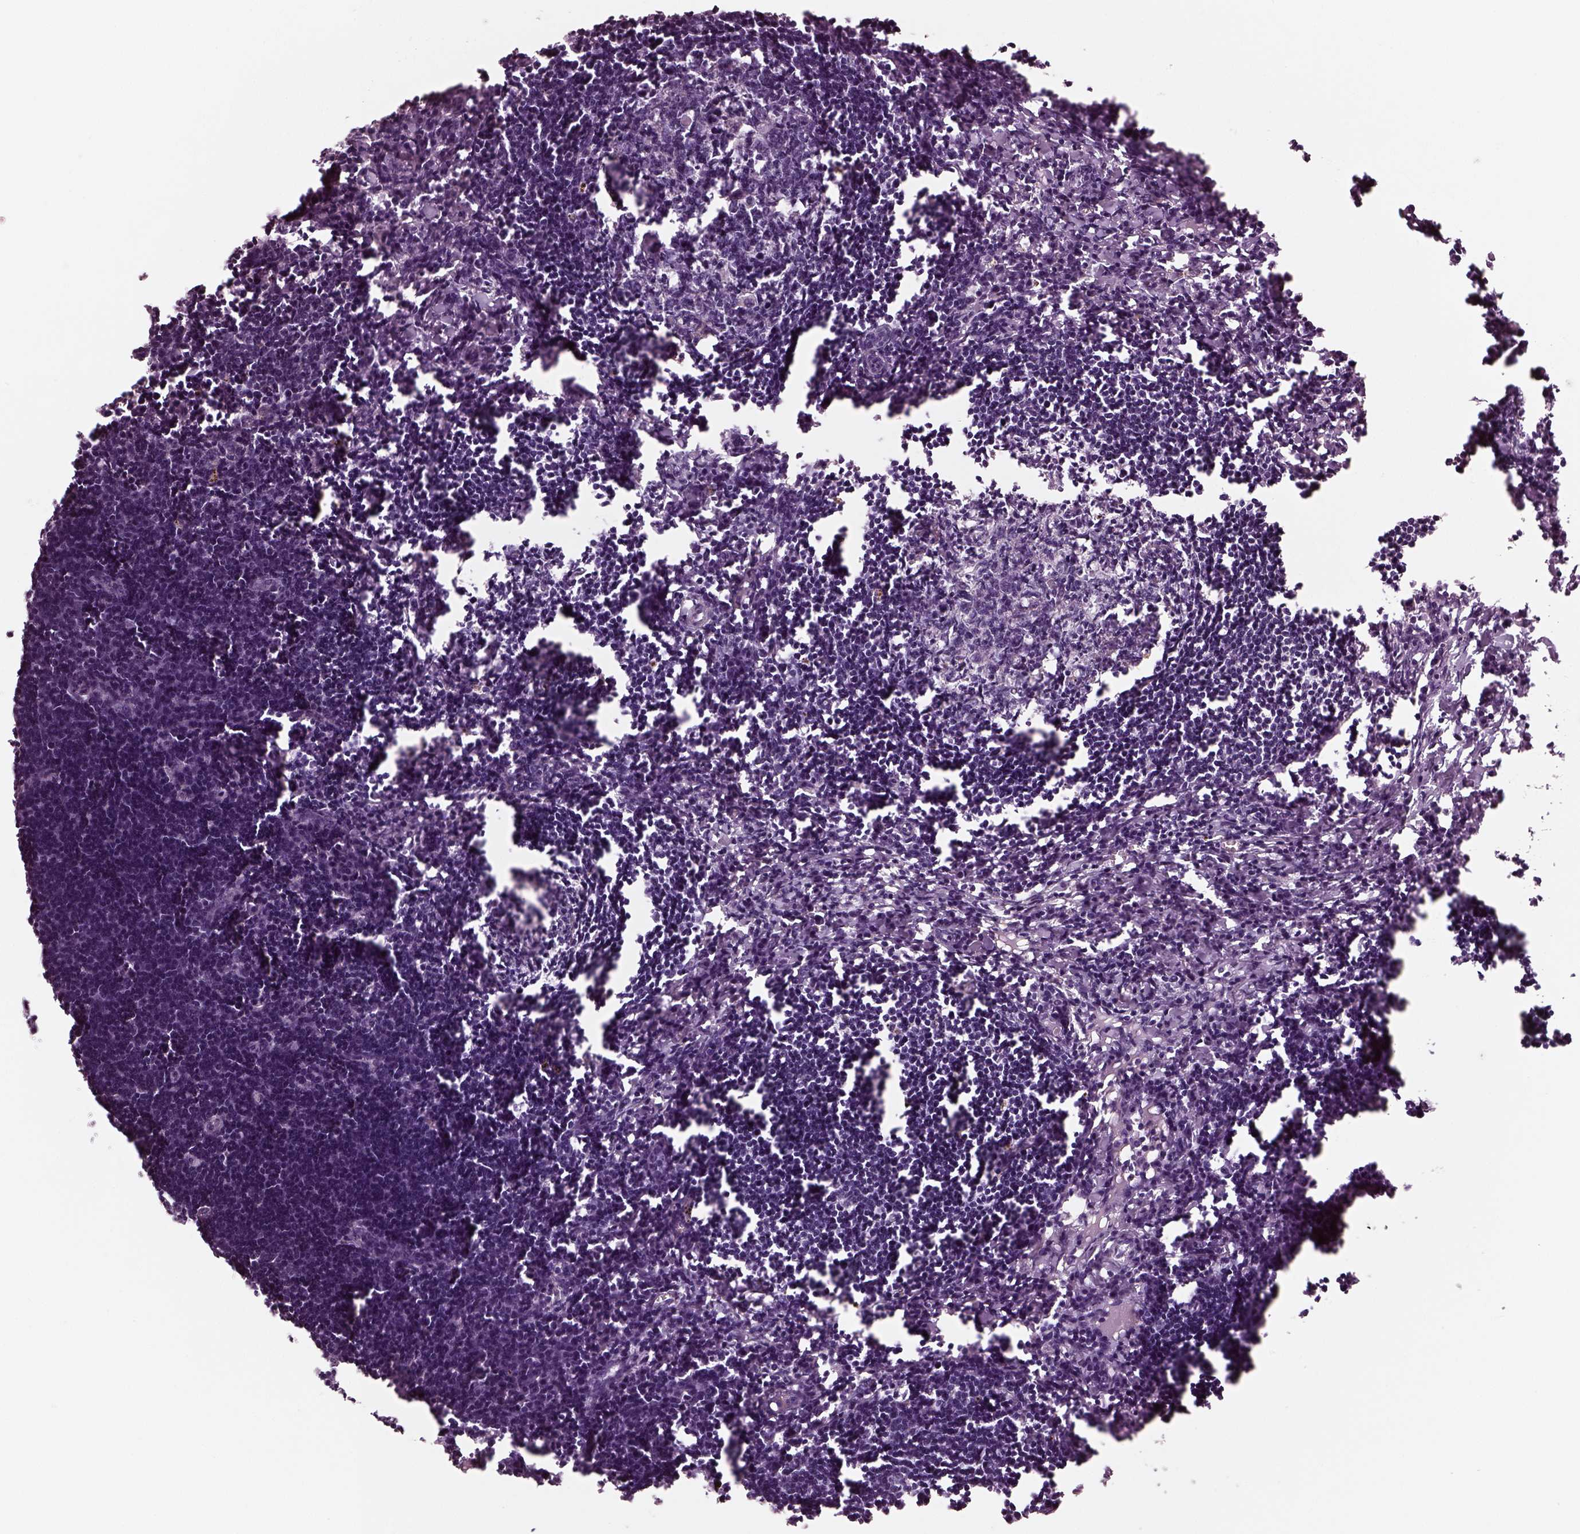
{"staining": {"intensity": "negative", "quantity": "none", "location": "none"}, "tissue": "lymph node", "cell_type": "Germinal center cells", "image_type": "normal", "snomed": [{"axis": "morphology", "description": "Normal tissue, NOS"}, {"axis": "topography", "description": "Lymph node"}], "caption": "Immunohistochemistry photomicrograph of unremarkable lymph node: human lymph node stained with DAB shows no significant protein positivity in germinal center cells.", "gene": "MIB2", "patient": {"sex": "male", "age": 55}}